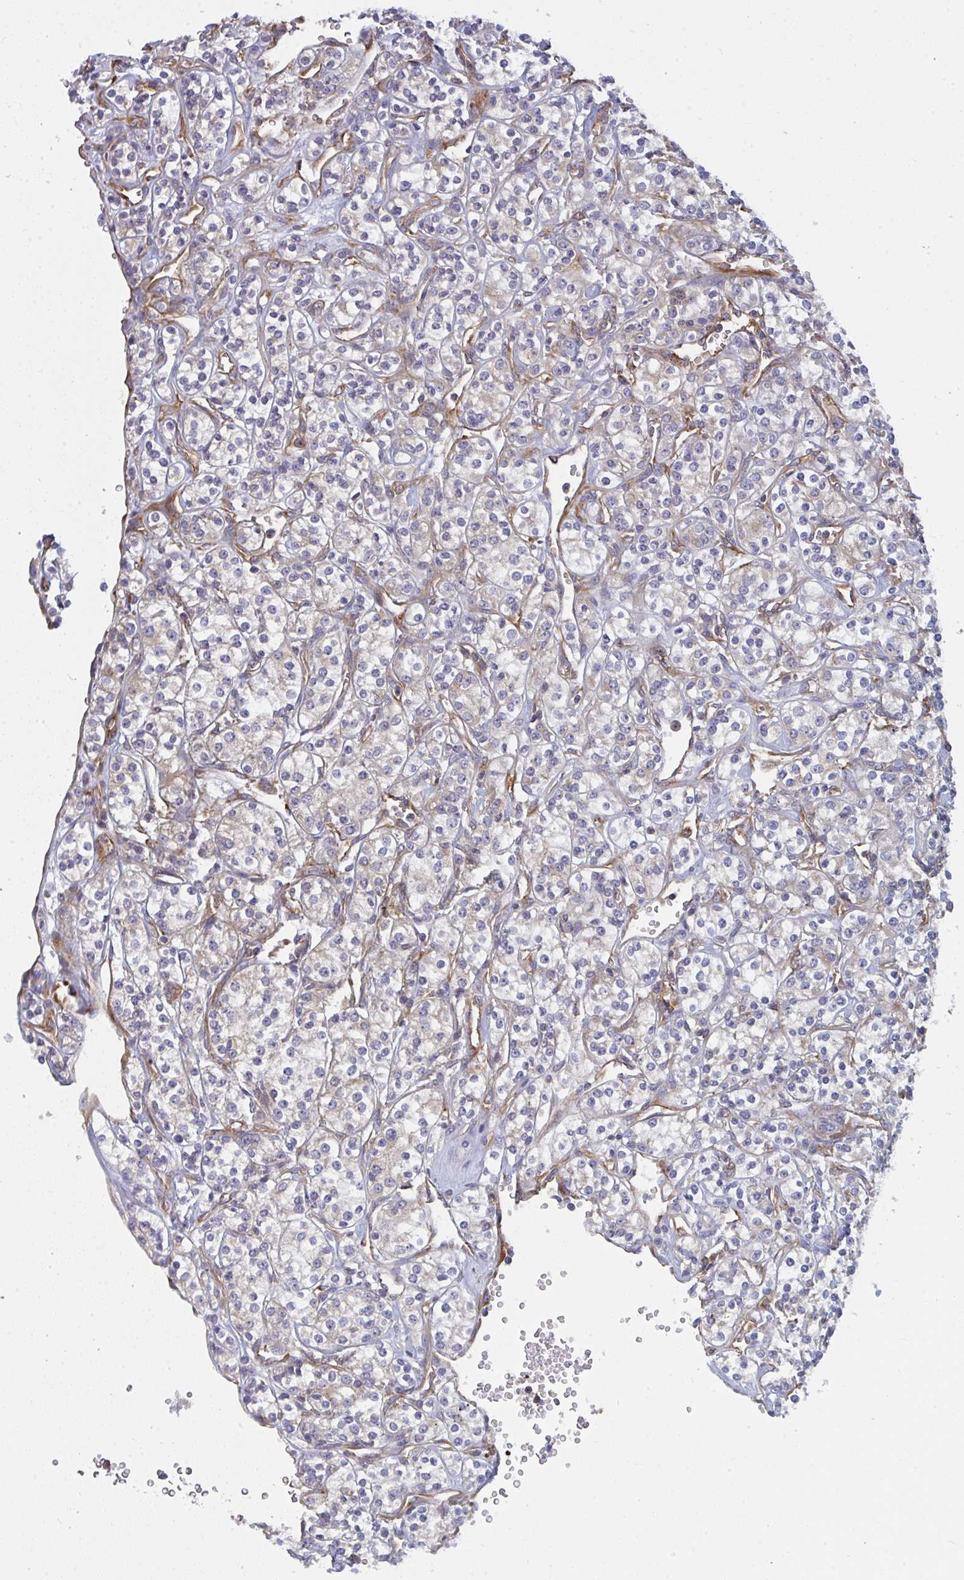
{"staining": {"intensity": "negative", "quantity": "none", "location": "none"}, "tissue": "renal cancer", "cell_type": "Tumor cells", "image_type": "cancer", "snomed": [{"axis": "morphology", "description": "Adenocarcinoma, NOS"}, {"axis": "topography", "description": "Kidney"}], "caption": "High magnification brightfield microscopy of adenocarcinoma (renal) stained with DAB (brown) and counterstained with hematoxylin (blue): tumor cells show no significant expression.", "gene": "DYNC1I2", "patient": {"sex": "male", "age": 77}}